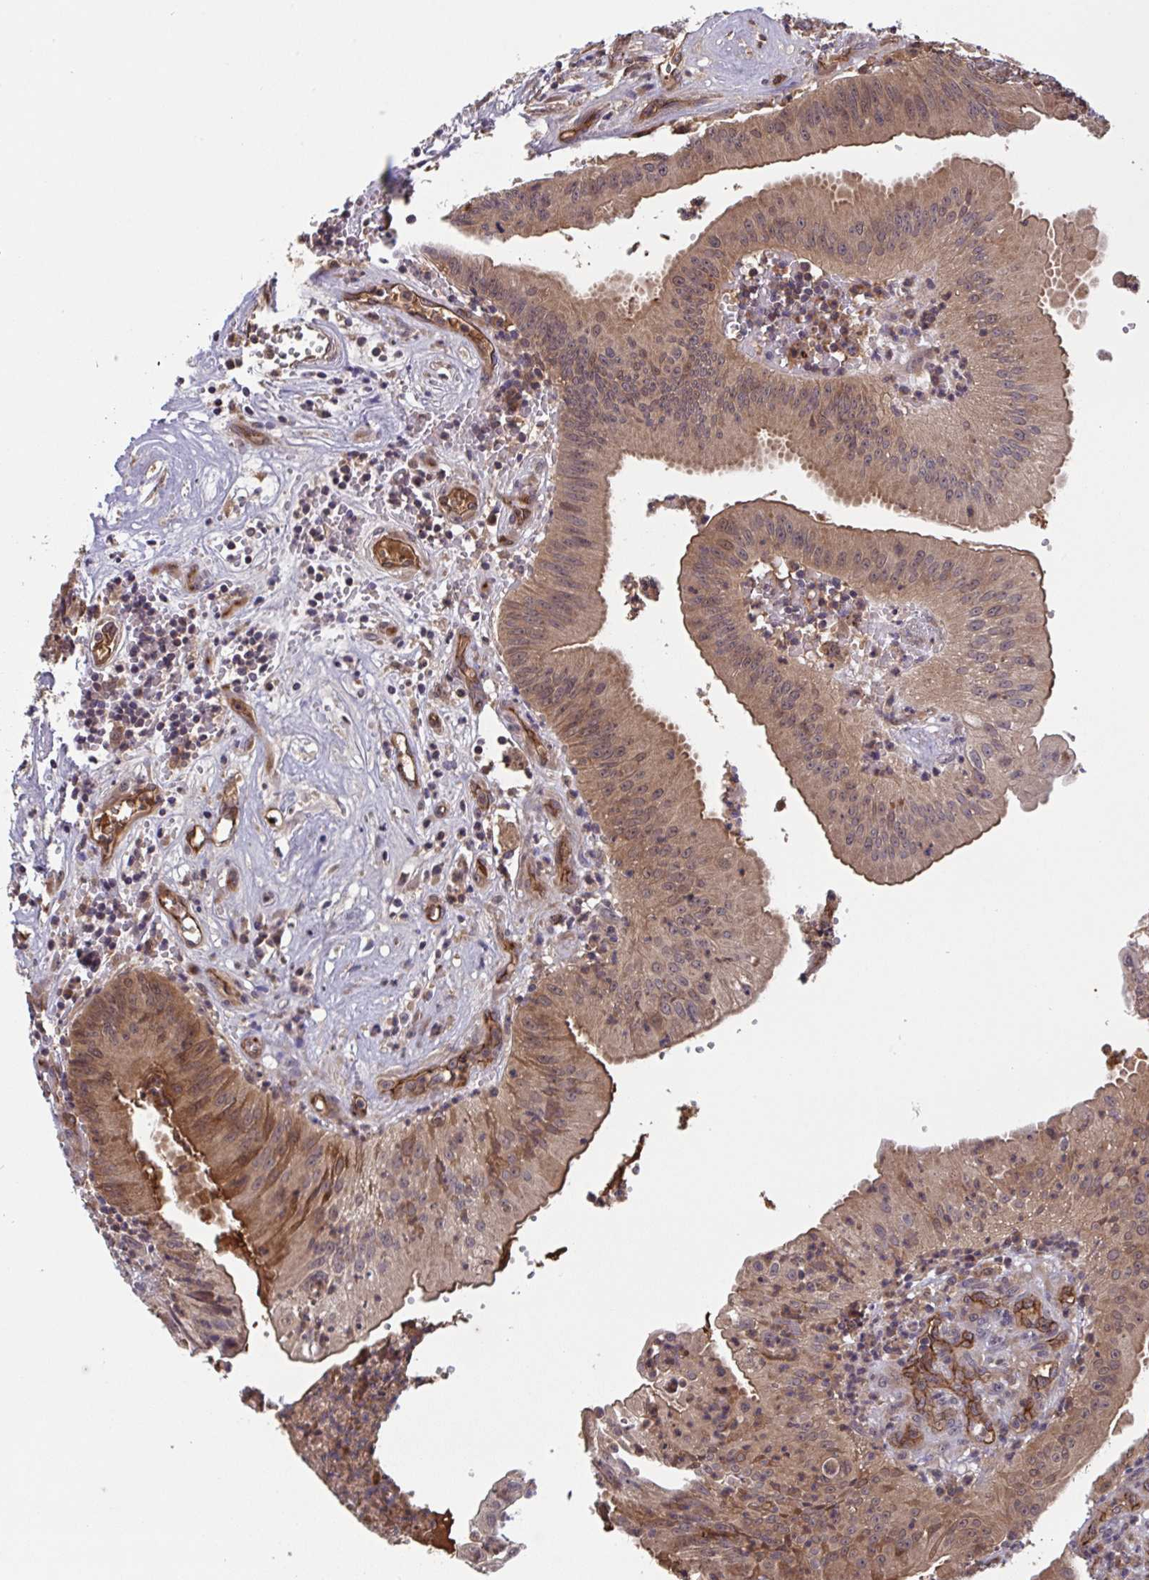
{"staining": {"intensity": "moderate", "quantity": ">75%", "location": "cytoplasmic/membranous,nuclear"}, "tissue": "head and neck cancer", "cell_type": "Tumor cells", "image_type": "cancer", "snomed": [{"axis": "morphology", "description": "Adenocarcinoma, NOS"}, {"axis": "topography", "description": "Head-Neck"}], "caption": "Immunohistochemistry (DAB (3,3'-diaminobenzidine)) staining of head and neck adenocarcinoma displays moderate cytoplasmic/membranous and nuclear protein staining in approximately >75% of tumor cells.", "gene": "TIGAR", "patient": {"sex": "male", "age": 44}}